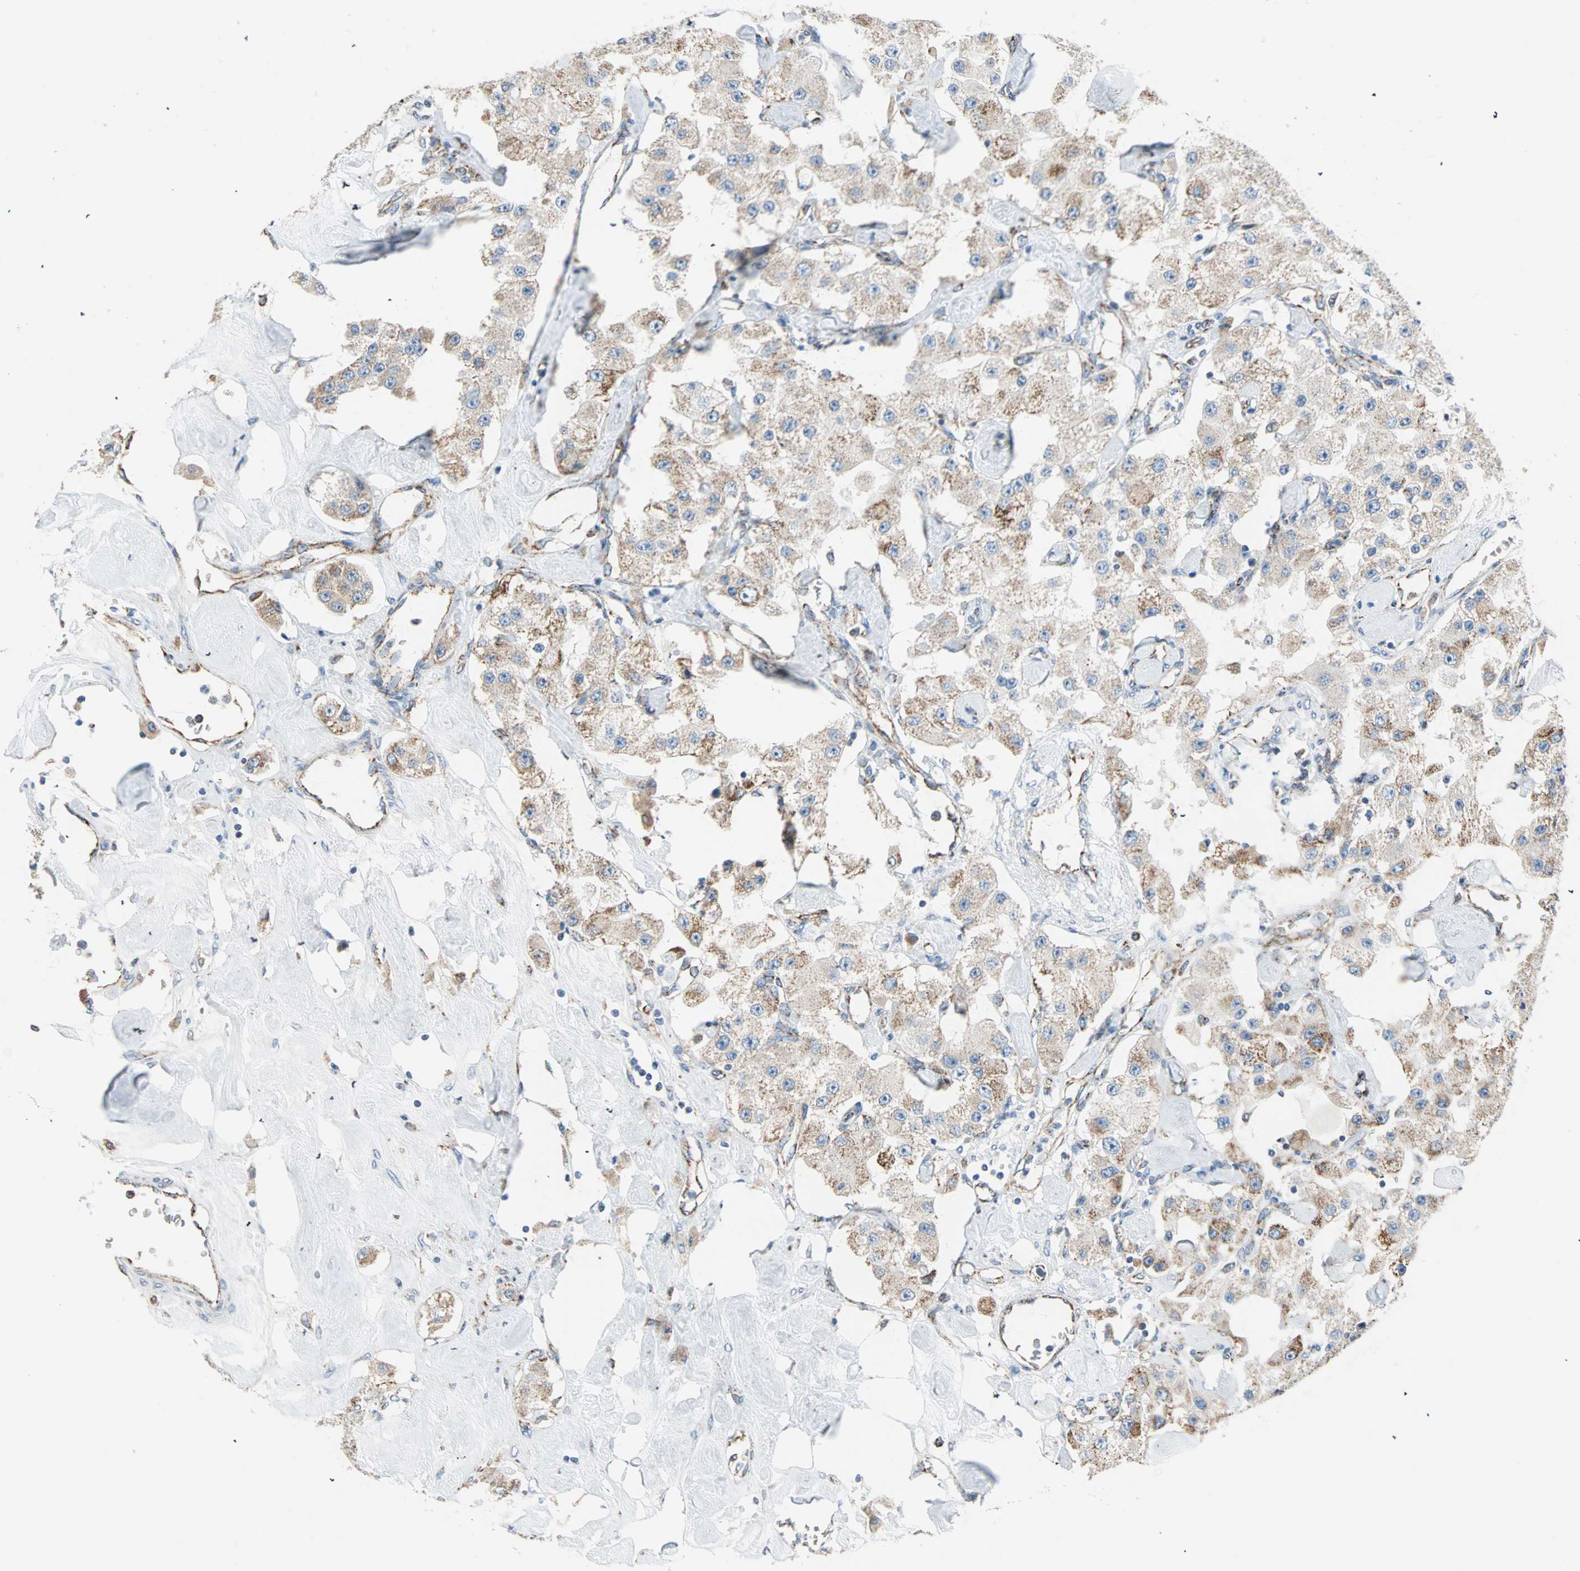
{"staining": {"intensity": "weak", "quantity": ">75%", "location": "cytoplasmic/membranous"}, "tissue": "carcinoid", "cell_type": "Tumor cells", "image_type": "cancer", "snomed": [{"axis": "morphology", "description": "Carcinoid, malignant, NOS"}, {"axis": "topography", "description": "Pancreas"}], "caption": "Carcinoid stained with DAB immunohistochemistry (IHC) reveals low levels of weak cytoplasmic/membranous staining in about >75% of tumor cells.", "gene": "TST", "patient": {"sex": "male", "age": 41}}